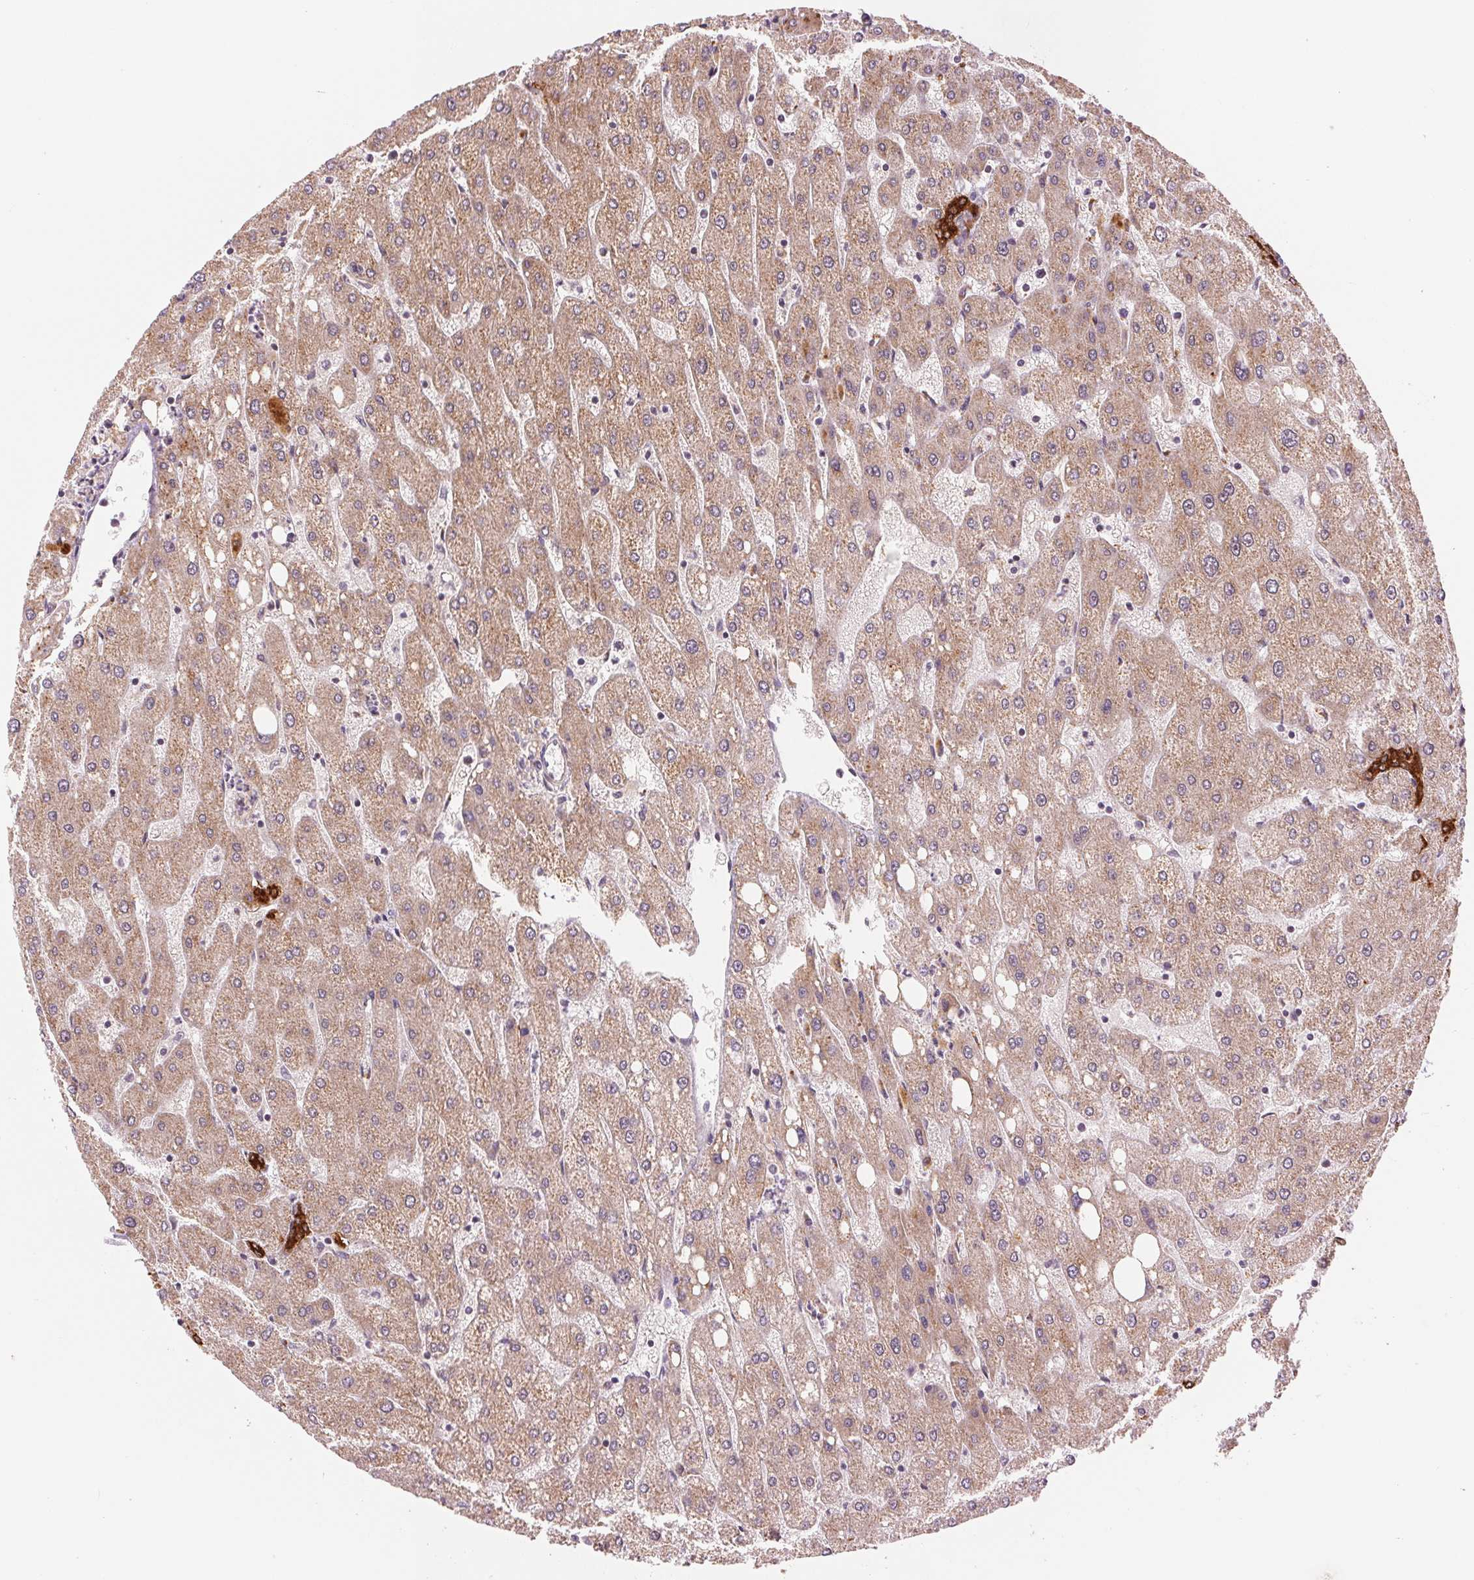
{"staining": {"intensity": "strong", "quantity": ">75%", "location": "cytoplasmic/membranous,nuclear"}, "tissue": "liver", "cell_type": "Cholangiocytes", "image_type": "normal", "snomed": [{"axis": "morphology", "description": "Normal tissue, NOS"}, {"axis": "topography", "description": "Liver"}], "caption": "Strong cytoplasmic/membranous,nuclear protein expression is present in about >75% of cholangiocytes in liver. The staining is performed using DAB brown chromogen to label protein expression. The nuclei are counter-stained blue using hematoxylin.", "gene": "ARHGAP32", "patient": {"sex": "male", "age": 67}}